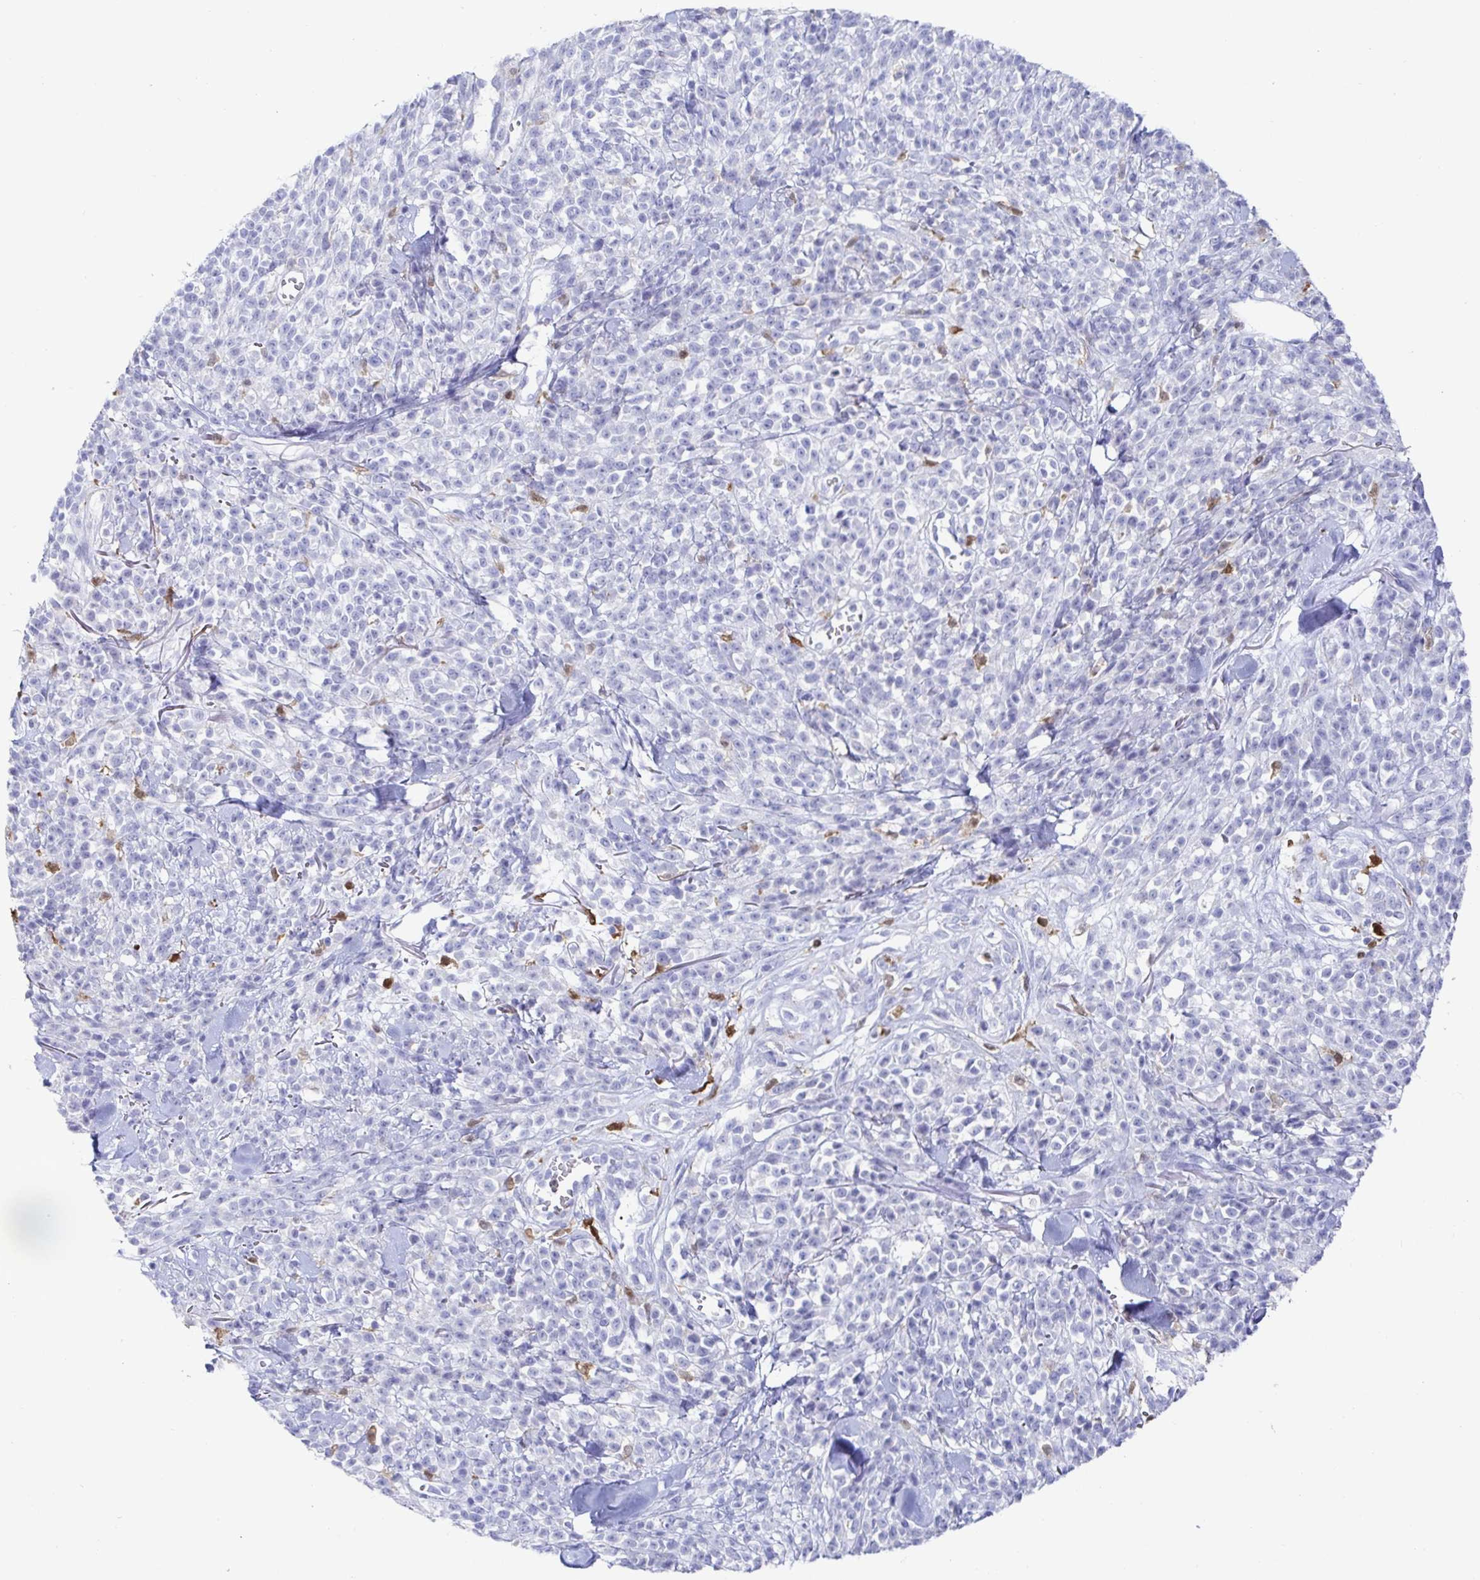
{"staining": {"intensity": "negative", "quantity": "none", "location": "none"}, "tissue": "melanoma", "cell_type": "Tumor cells", "image_type": "cancer", "snomed": [{"axis": "morphology", "description": "Malignant melanoma, NOS"}, {"axis": "topography", "description": "Skin"}, {"axis": "topography", "description": "Skin of trunk"}], "caption": "Tumor cells show no significant staining in malignant melanoma.", "gene": "OR2A4", "patient": {"sex": "male", "age": 74}}